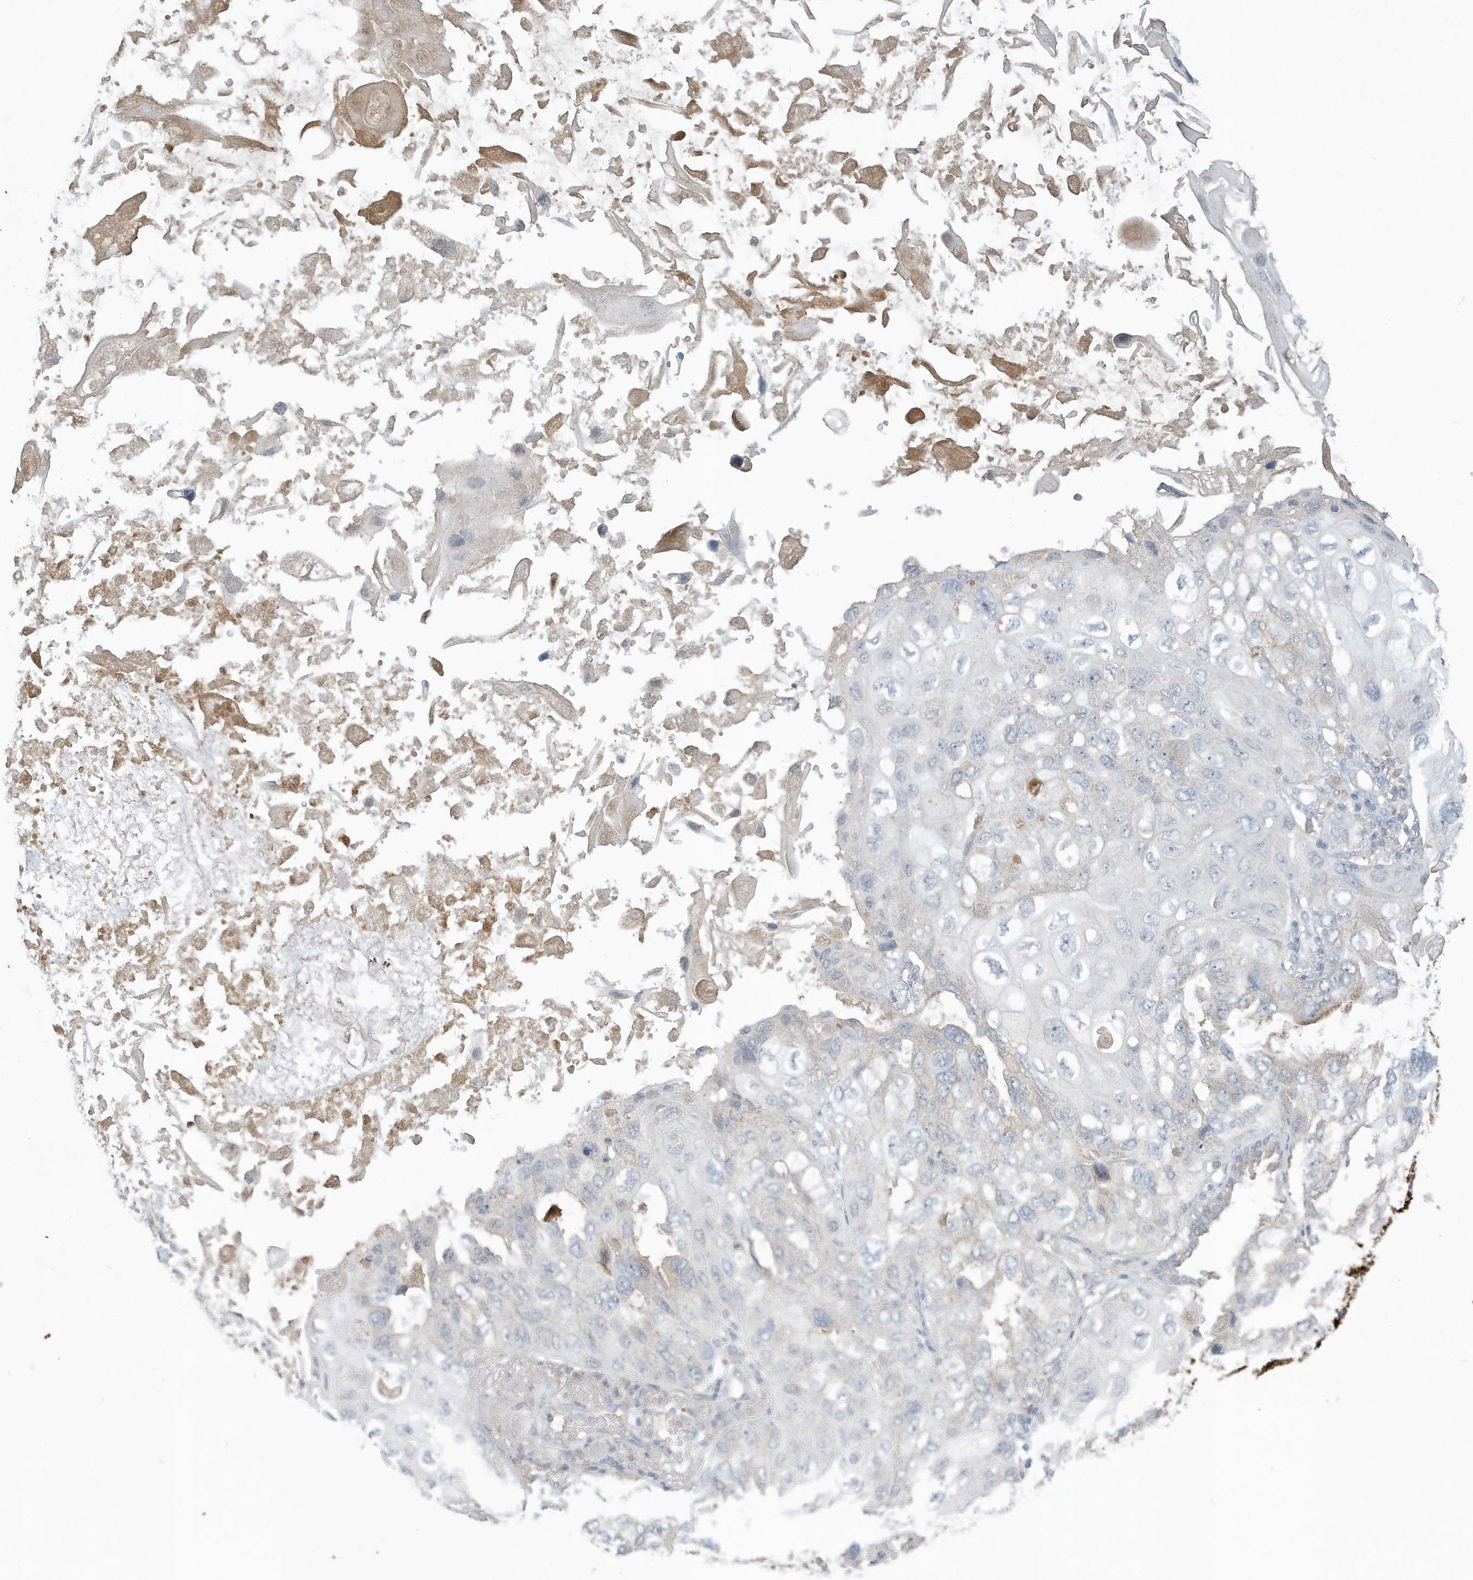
{"staining": {"intensity": "negative", "quantity": "none", "location": "none"}, "tissue": "lung cancer", "cell_type": "Tumor cells", "image_type": "cancer", "snomed": [{"axis": "morphology", "description": "Squamous cell carcinoma, NOS"}, {"axis": "topography", "description": "Lung"}], "caption": "Immunohistochemistry (IHC) histopathology image of neoplastic tissue: human lung squamous cell carcinoma stained with DAB (3,3'-diaminobenzidine) reveals no significant protein positivity in tumor cells. (Stains: DAB immunohistochemistry (IHC) with hematoxylin counter stain, Microscopy: brightfield microscopy at high magnification).", "gene": "C1RL", "patient": {"sex": "female", "age": 73}}